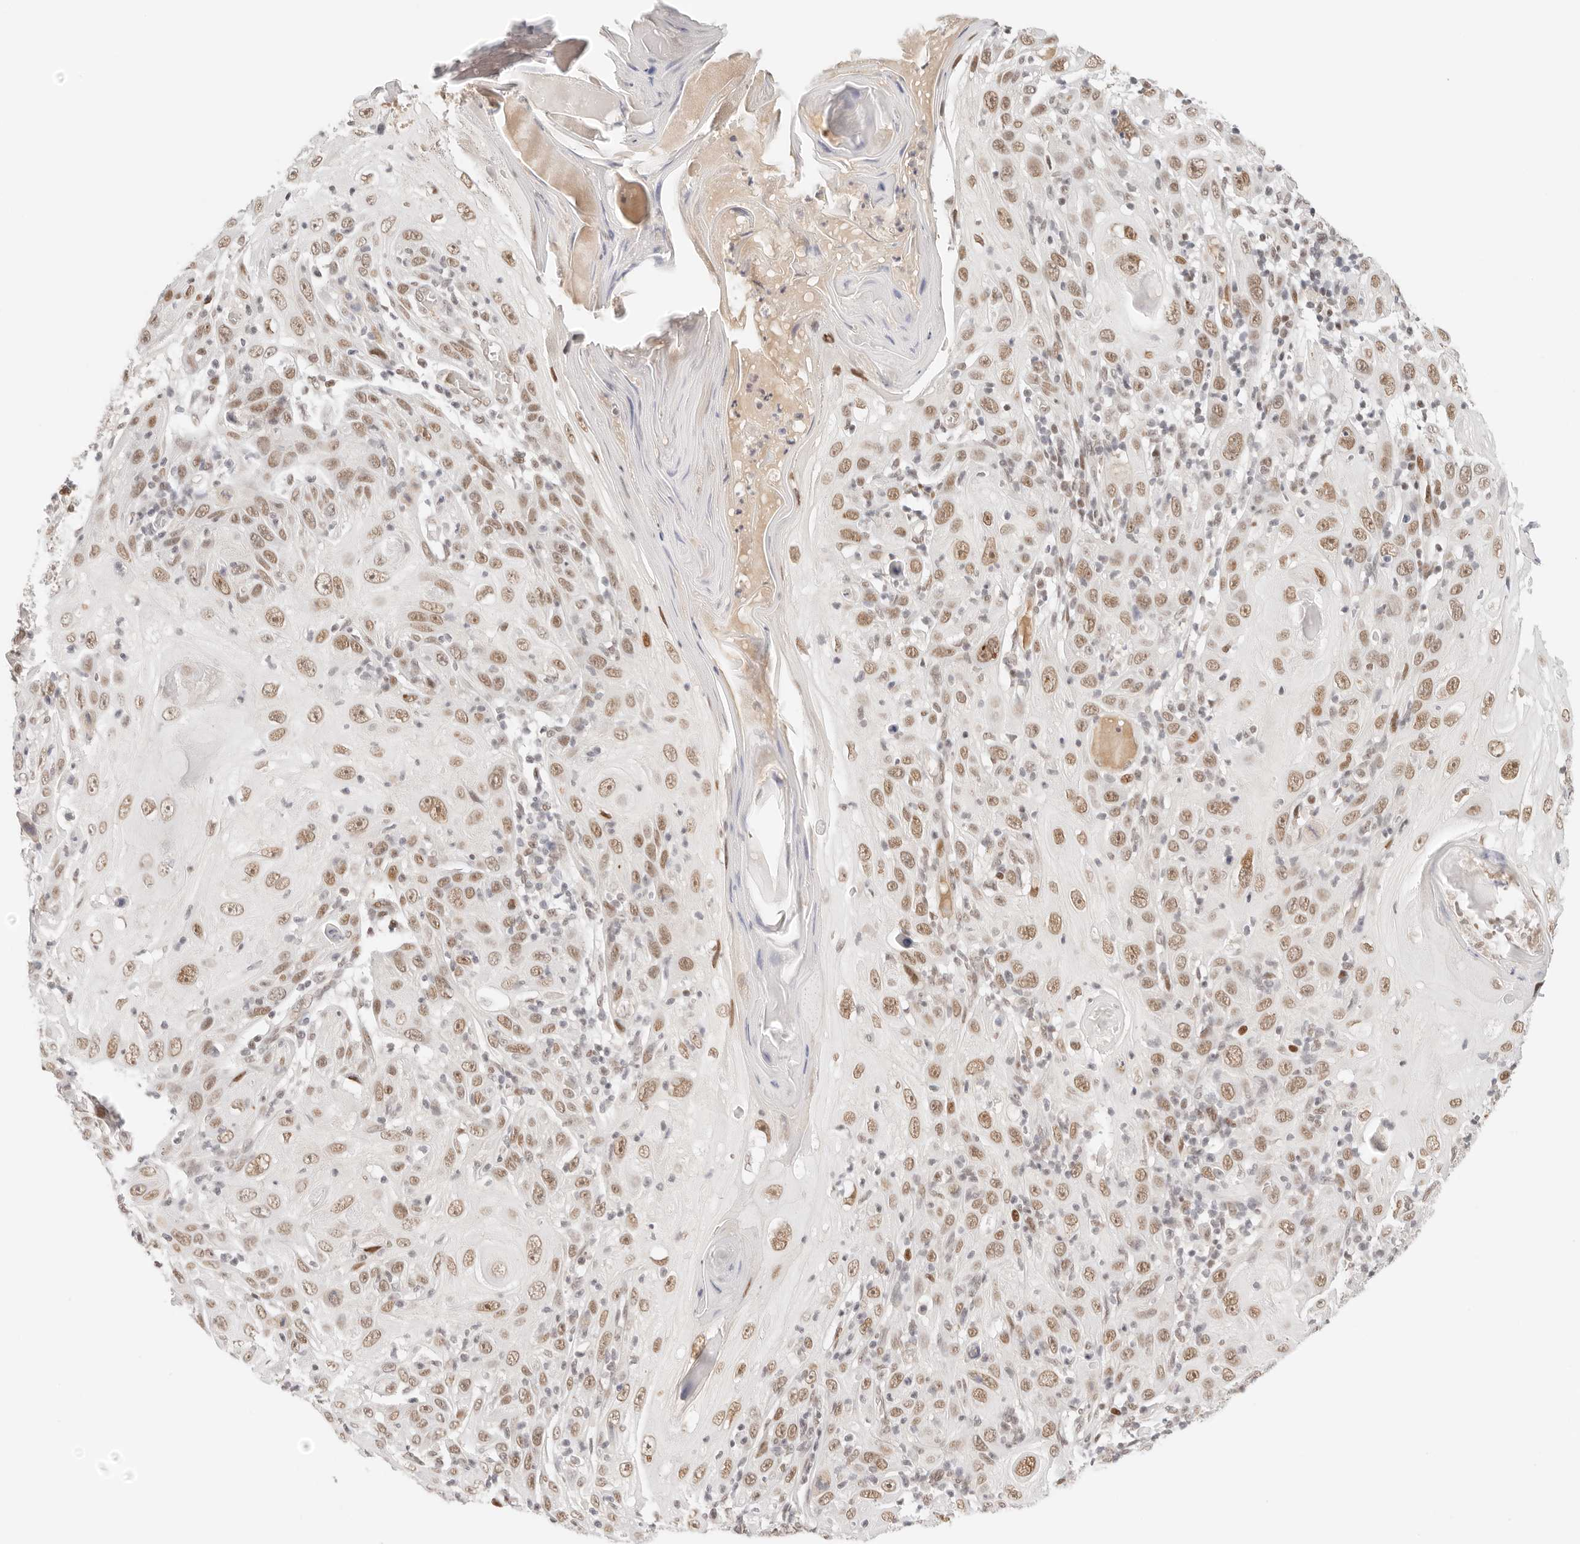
{"staining": {"intensity": "moderate", "quantity": ">75%", "location": "nuclear"}, "tissue": "skin cancer", "cell_type": "Tumor cells", "image_type": "cancer", "snomed": [{"axis": "morphology", "description": "Squamous cell carcinoma, NOS"}, {"axis": "topography", "description": "Skin"}], "caption": "A histopathology image showing moderate nuclear positivity in approximately >75% of tumor cells in squamous cell carcinoma (skin), as visualized by brown immunohistochemical staining.", "gene": "HOXC5", "patient": {"sex": "female", "age": 88}}